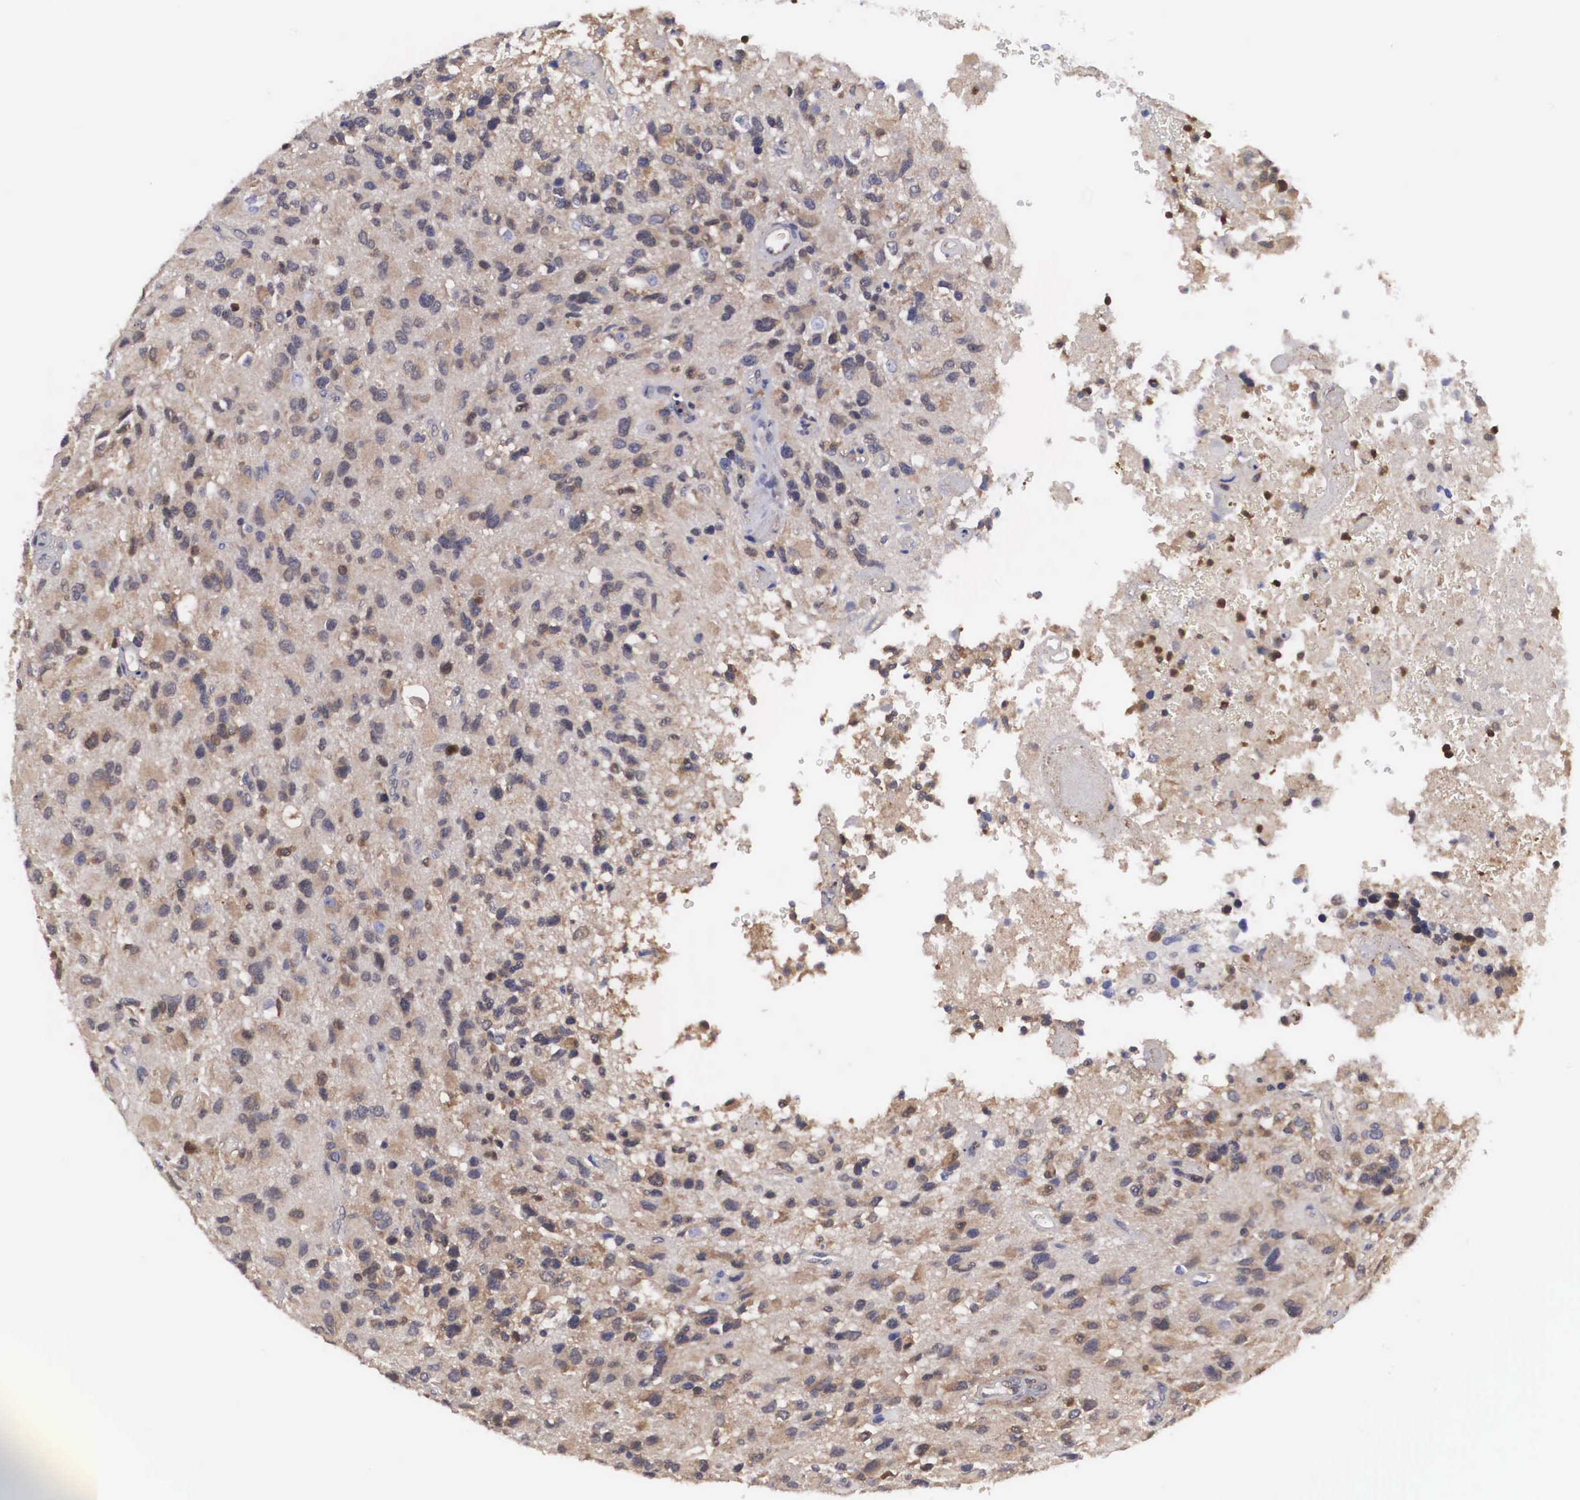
{"staining": {"intensity": "moderate", "quantity": ">75%", "location": "cytoplasmic/membranous"}, "tissue": "glioma", "cell_type": "Tumor cells", "image_type": "cancer", "snomed": [{"axis": "morphology", "description": "Glioma, malignant, High grade"}, {"axis": "topography", "description": "Brain"}], "caption": "Glioma stained with a brown dye shows moderate cytoplasmic/membranous positive expression in approximately >75% of tumor cells.", "gene": "ADSL", "patient": {"sex": "male", "age": 69}}